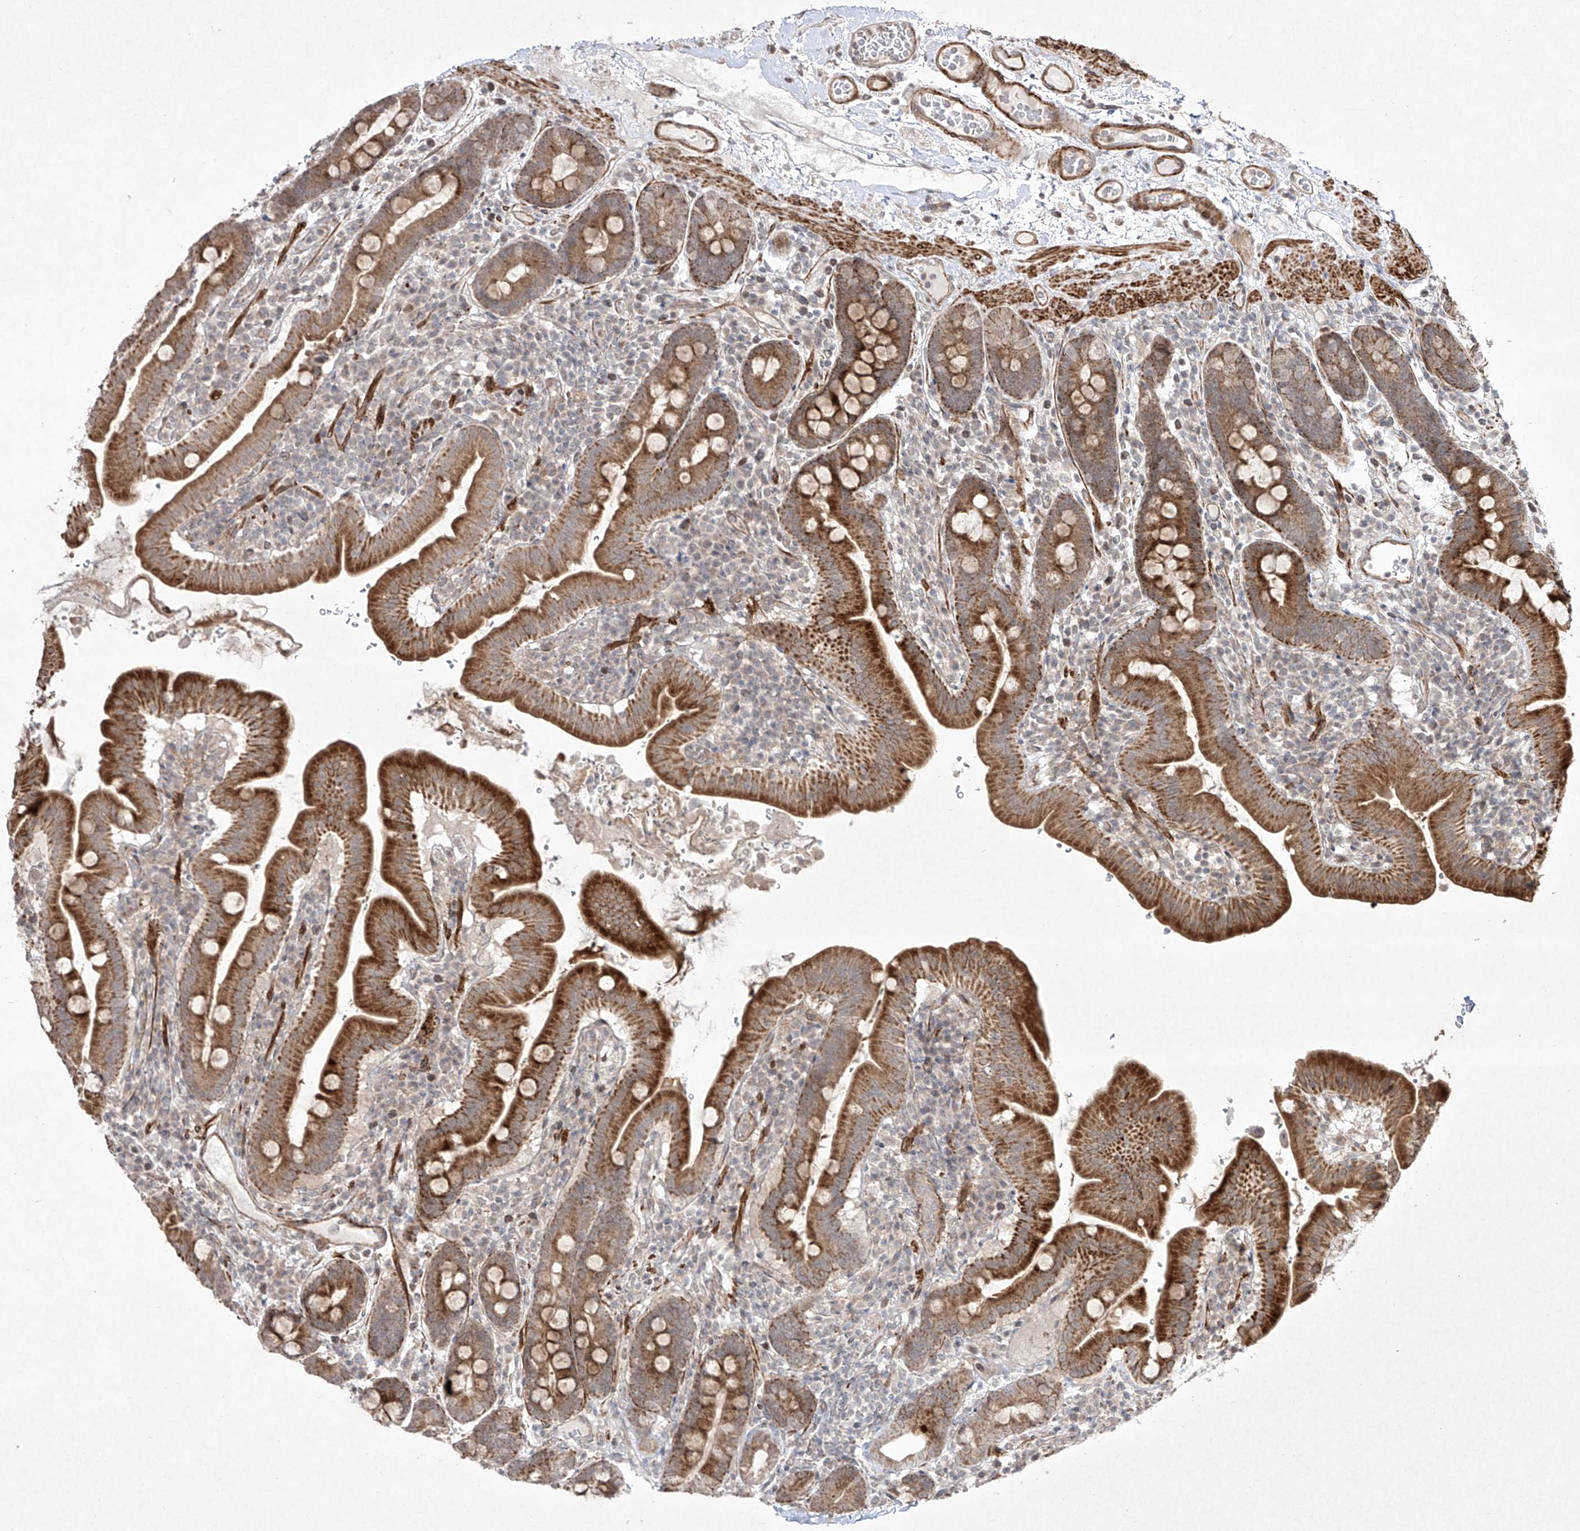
{"staining": {"intensity": "strong", "quantity": ">75%", "location": "cytoplasmic/membranous"}, "tissue": "duodenum", "cell_type": "Glandular cells", "image_type": "normal", "snomed": [{"axis": "morphology", "description": "Normal tissue, NOS"}, {"axis": "morphology", "description": "Adenocarcinoma, NOS"}, {"axis": "topography", "description": "Pancreas"}, {"axis": "topography", "description": "Duodenum"}], "caption": "Strong cytoplasmic/membranous expression is seen in approximately >75% of glandular cells in benign duodenum.", "gene": "KDM1B", "patient": {"sex": "male", "age": 50}}